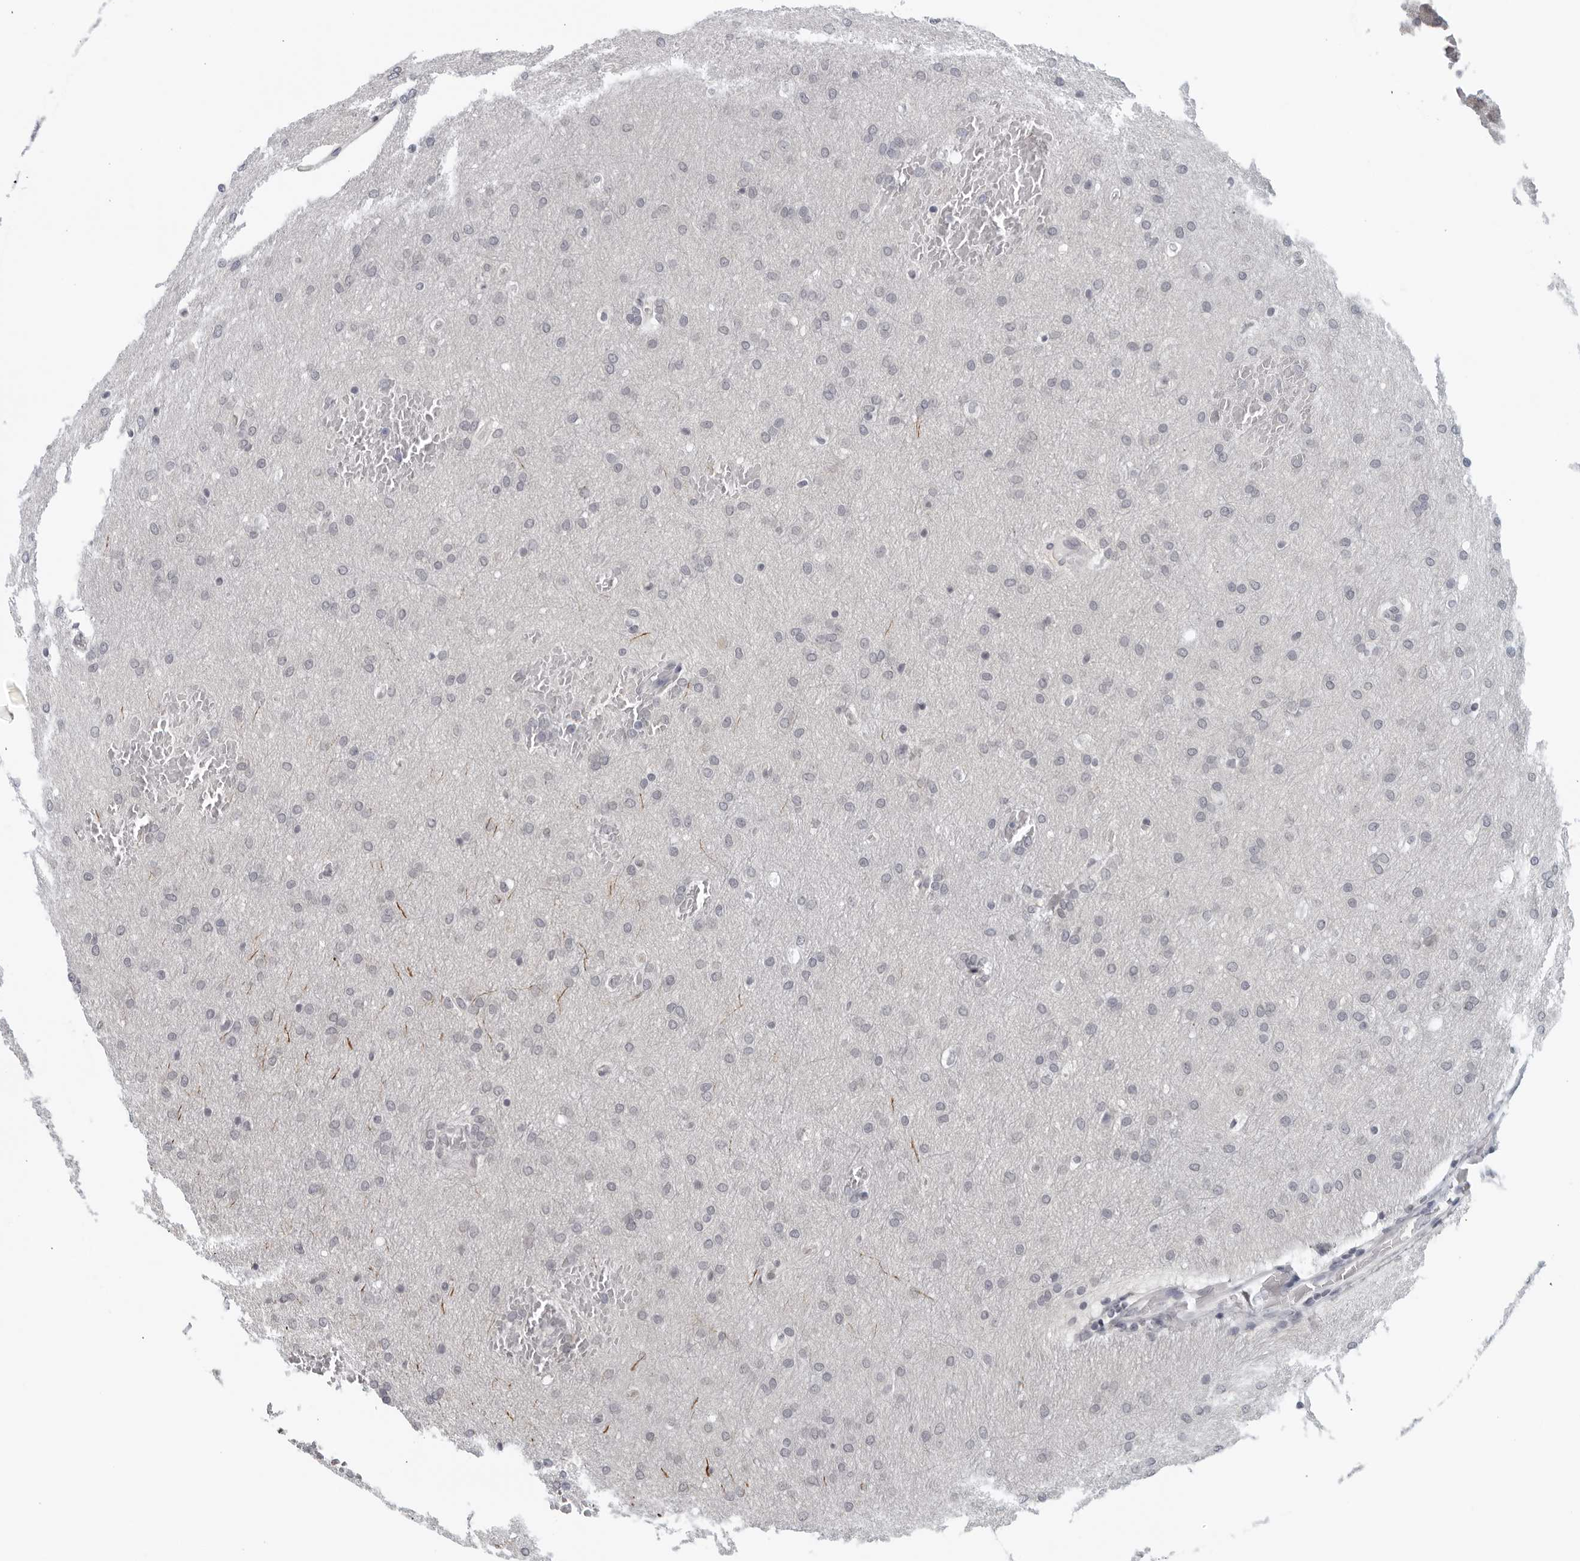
{"staining": {"intensity": "negative", "quantity": "none", "location": "none"}, "tissue": "glioma", "cell_type": "Tumor cells", "image_type": "cancer", "snomed": [{"axis": "morphology", "description": "Glioma, malignant, Low grade"}, {"axis": "topography", "description": "Brain"}], "caption": "An immunohistochemistry histopathology image of malignant glioma (low-grade) is shown. There is no staining in tumor cells of malignant glioma (low-grade).", "gene": "MATN1", "patient": {"sex": "female", "age": 37}}